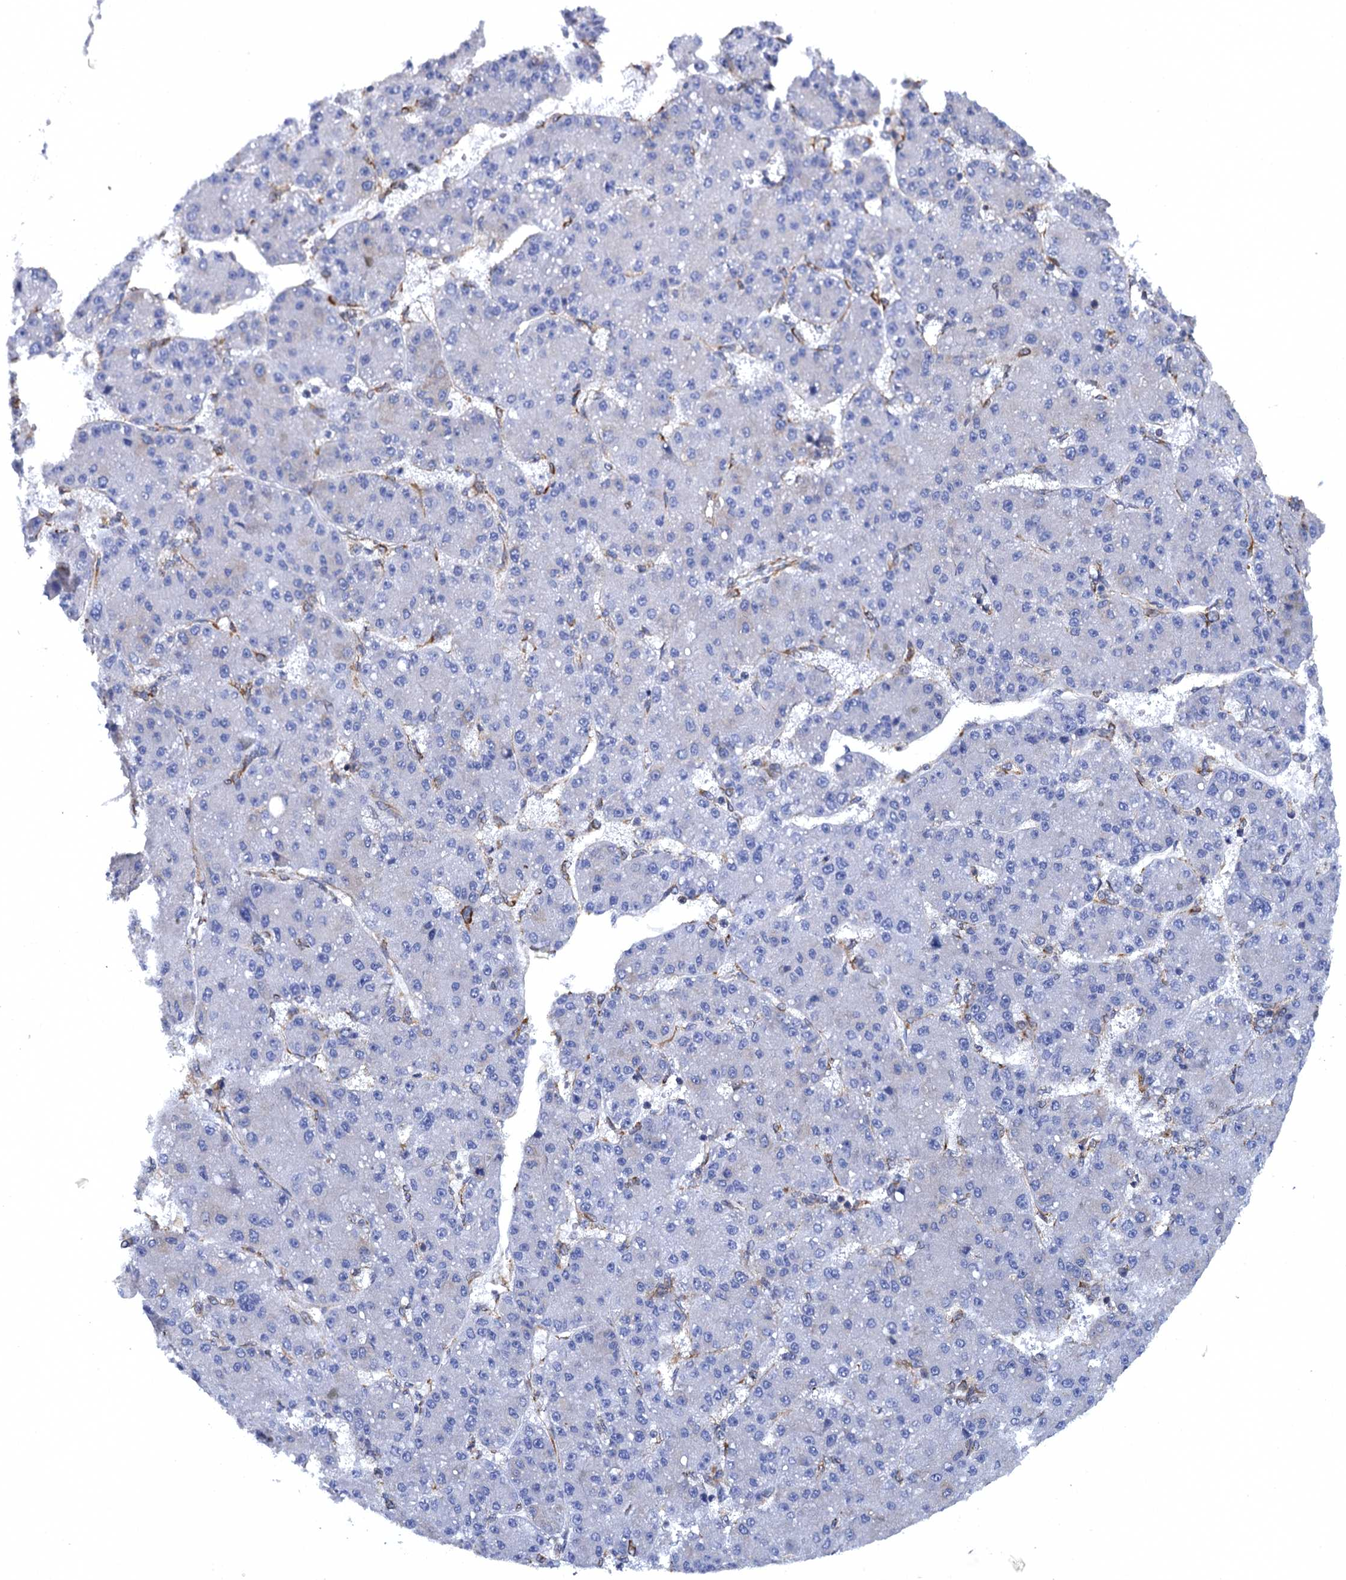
{"staining": {"intensity": "negative", "quantity": "none", "location": "none"}, "tissue": "liver cancer", "cell_type": "Tumor cells", "image_type": "cancer", "snomed": [{"axis": "morphology", "description": "Carcinoma, Hepatocellular, NOS"}, {"axis": "topography", "description": "Liver"}], "caption": "Immunohistochemistry of human hepatocellular carcinoma (liver) exhibits no expression in tumor cells.", "gene": "POGLUT3", "patient": {"sex": "male", "age": 67}}